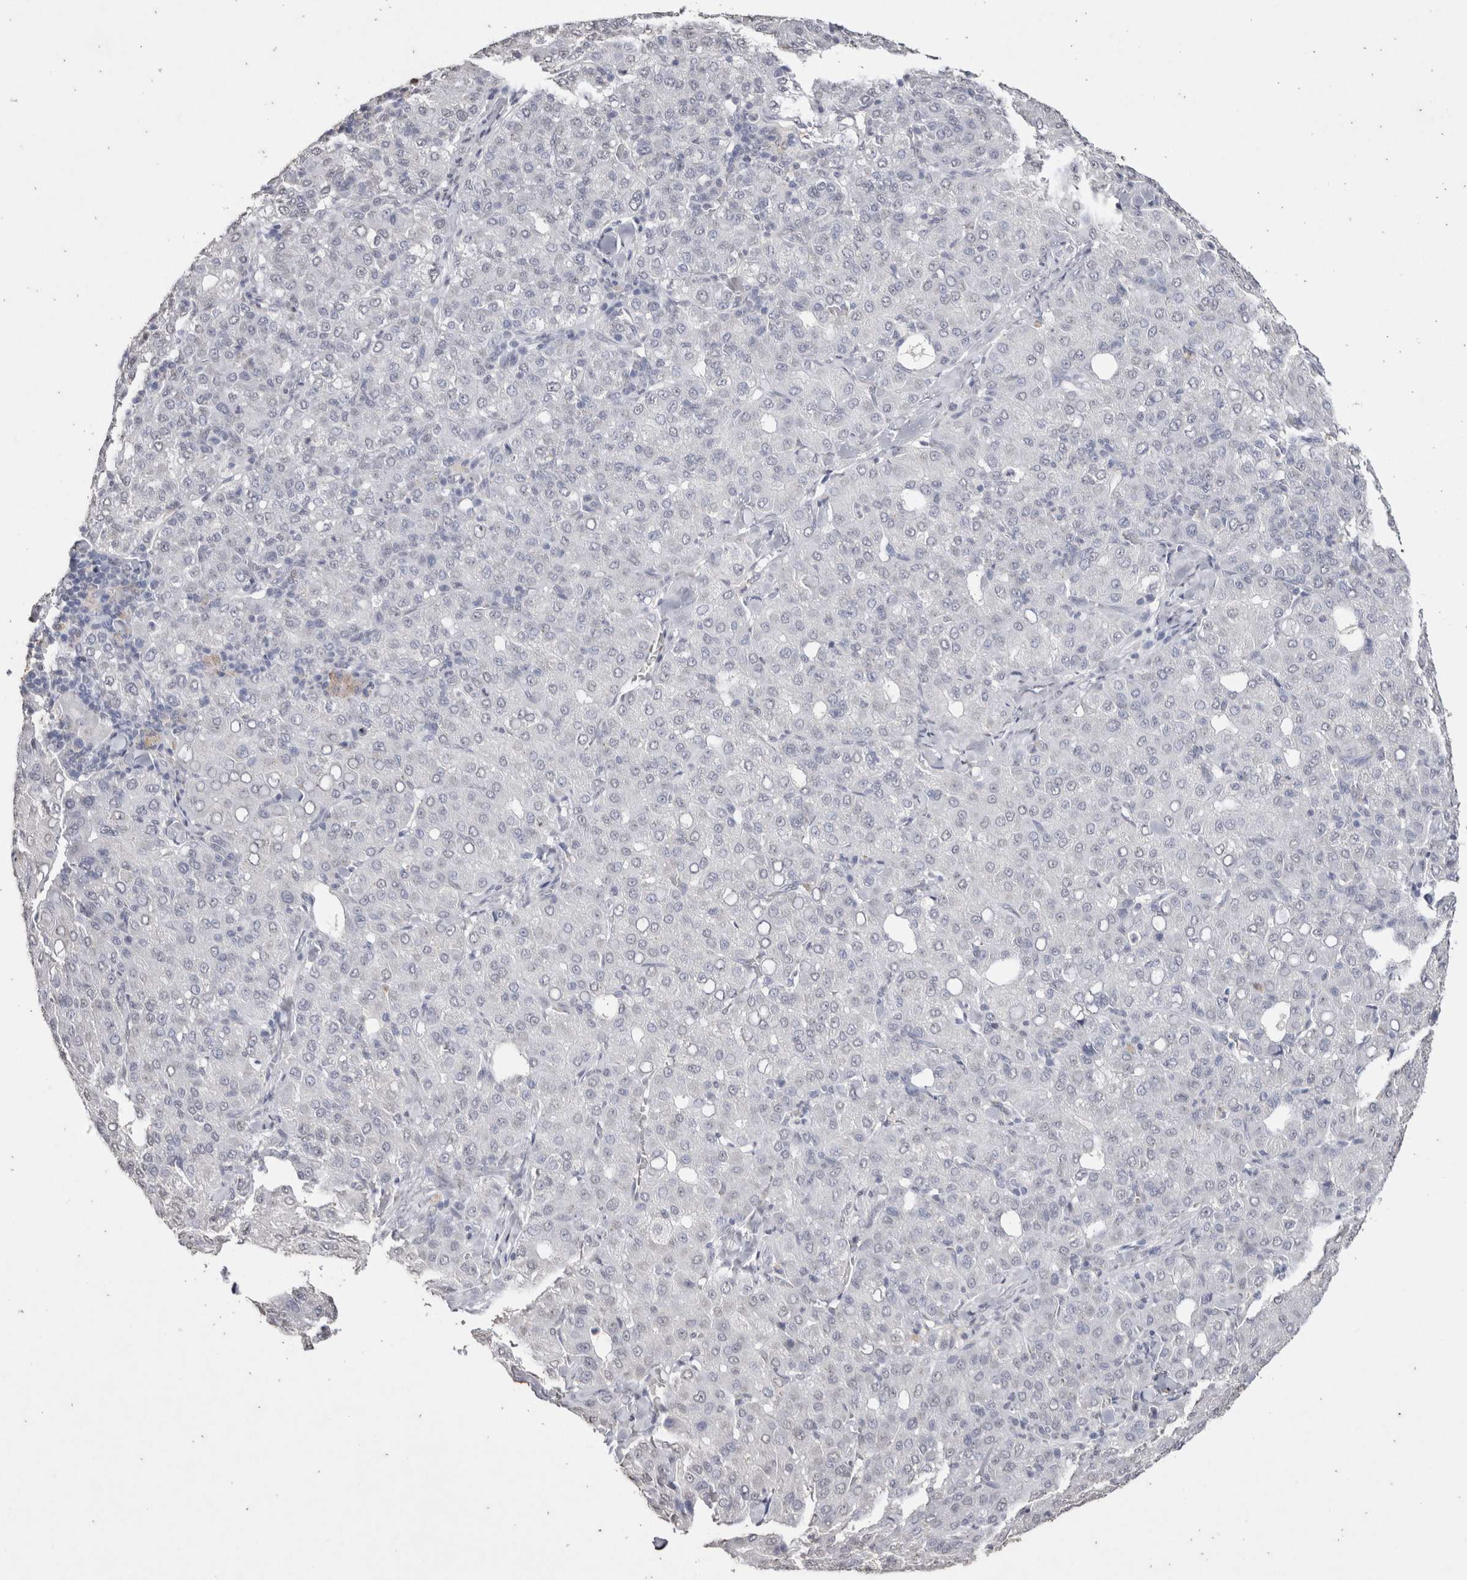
{"staining": {"intensity": "negative", "quantity": "none", "location": "none"}, "tissue": "liver cancer", "cell_type": "Tumor cells", "image_type": "cancer", "snomed": [{"axis": "morphology", "description": "Carcinoma, Hepatocellular, NOS"}, {"axis": "topography", "description": "Liver"}], "caption": "Immunohistochemical staining of human hepatocellular carcinoma (liver) demonstrates no significant expression in tumor cells.", "gene": "LGALS2", "patient": {"sex": "male", "age": 65}}